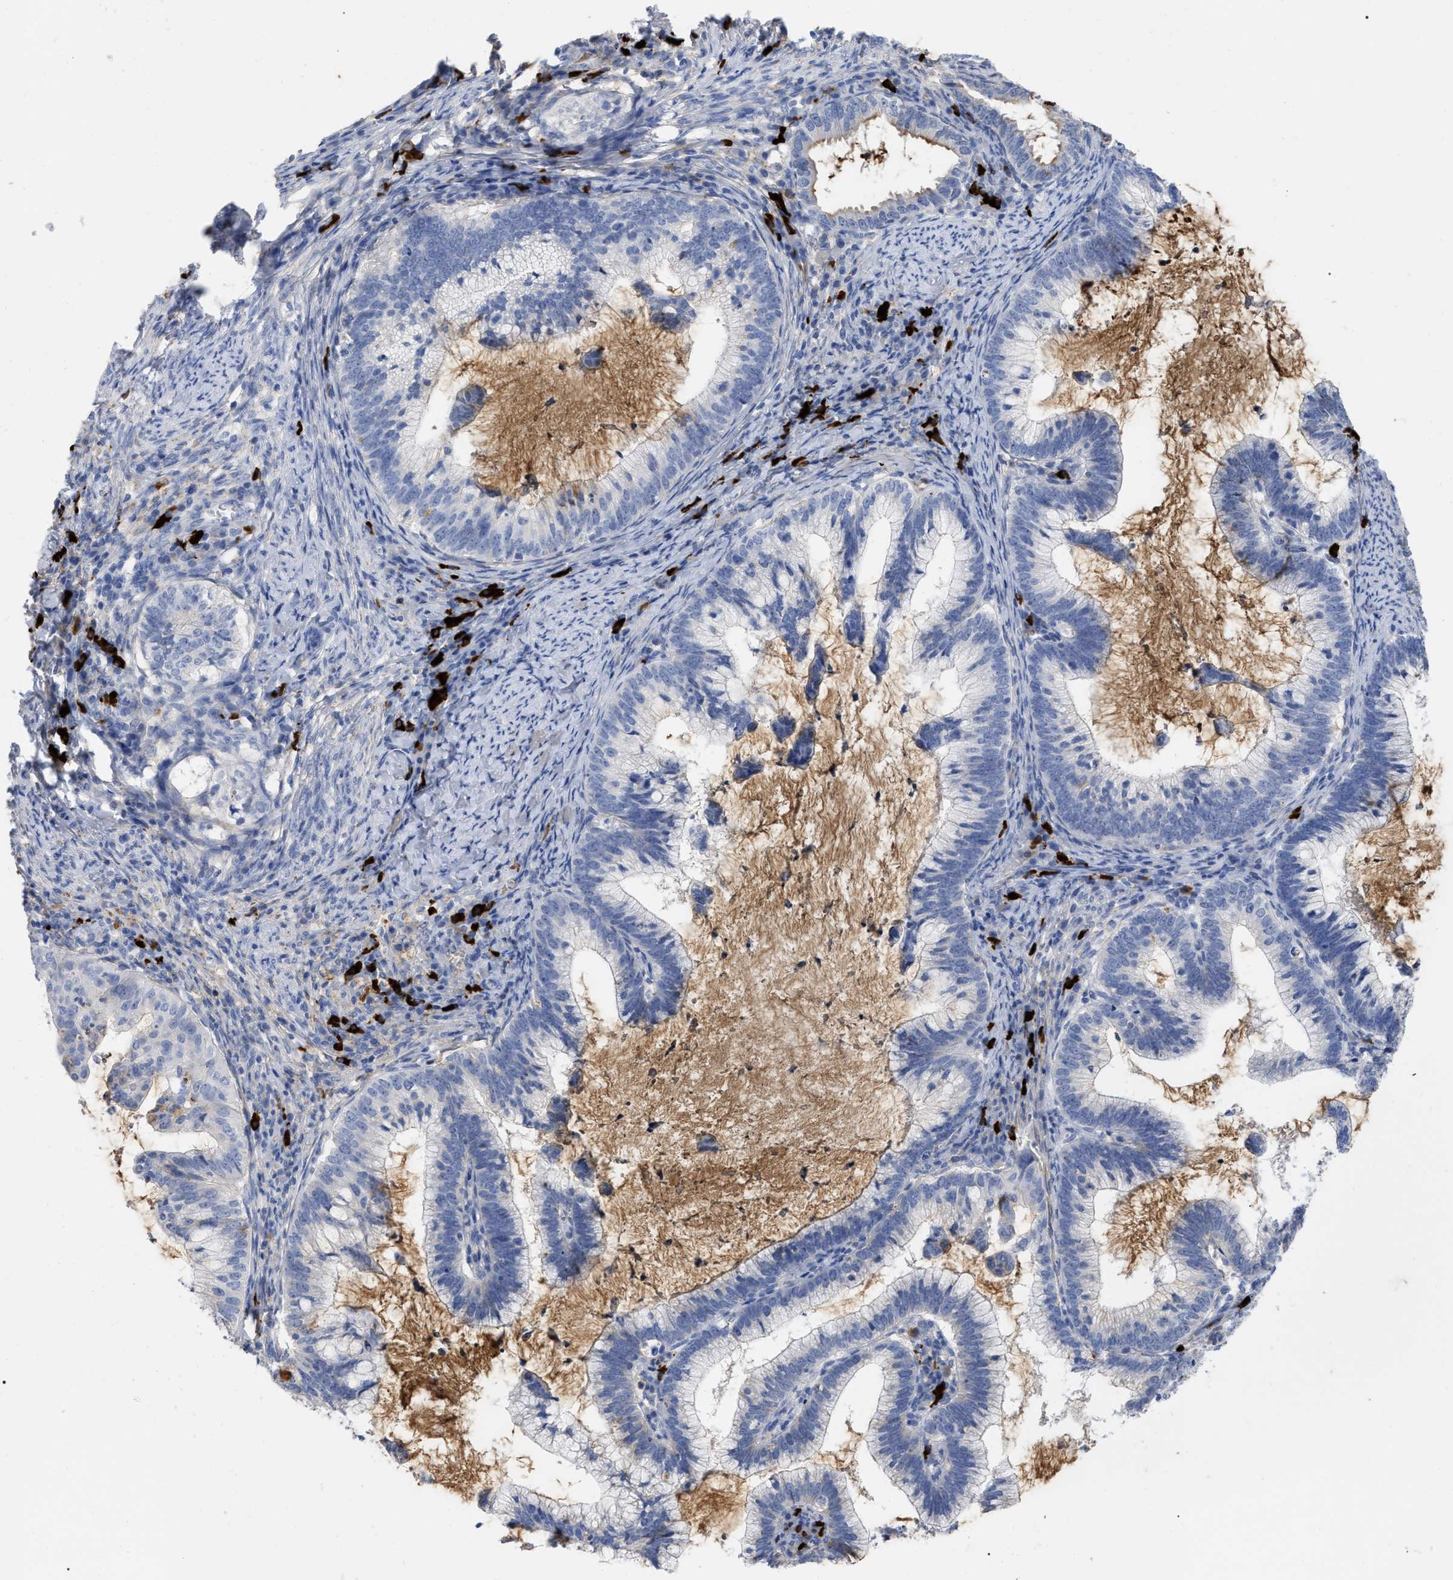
{"staining": {"intensity": "negative", "quantity": "none", "location": "none"}, "tissue": "cervical cancer", "cell_type": "Tumor cells", "image_type": "cancer", "snomed": [{"axis": "morphology", "description": "Adenocarcinoma, NOS"}, {"axis": "topography", "description": "Cervix"}], "caption": "Immunohistochemical staining of cervical adenocarcinoma exhibits no significant staining in tumor cells. (DAB immunohistochemistry with hematoxylin counter stain).", "gene": "IGHV5-51", "patient": {"sex": "female", "age": 36}}